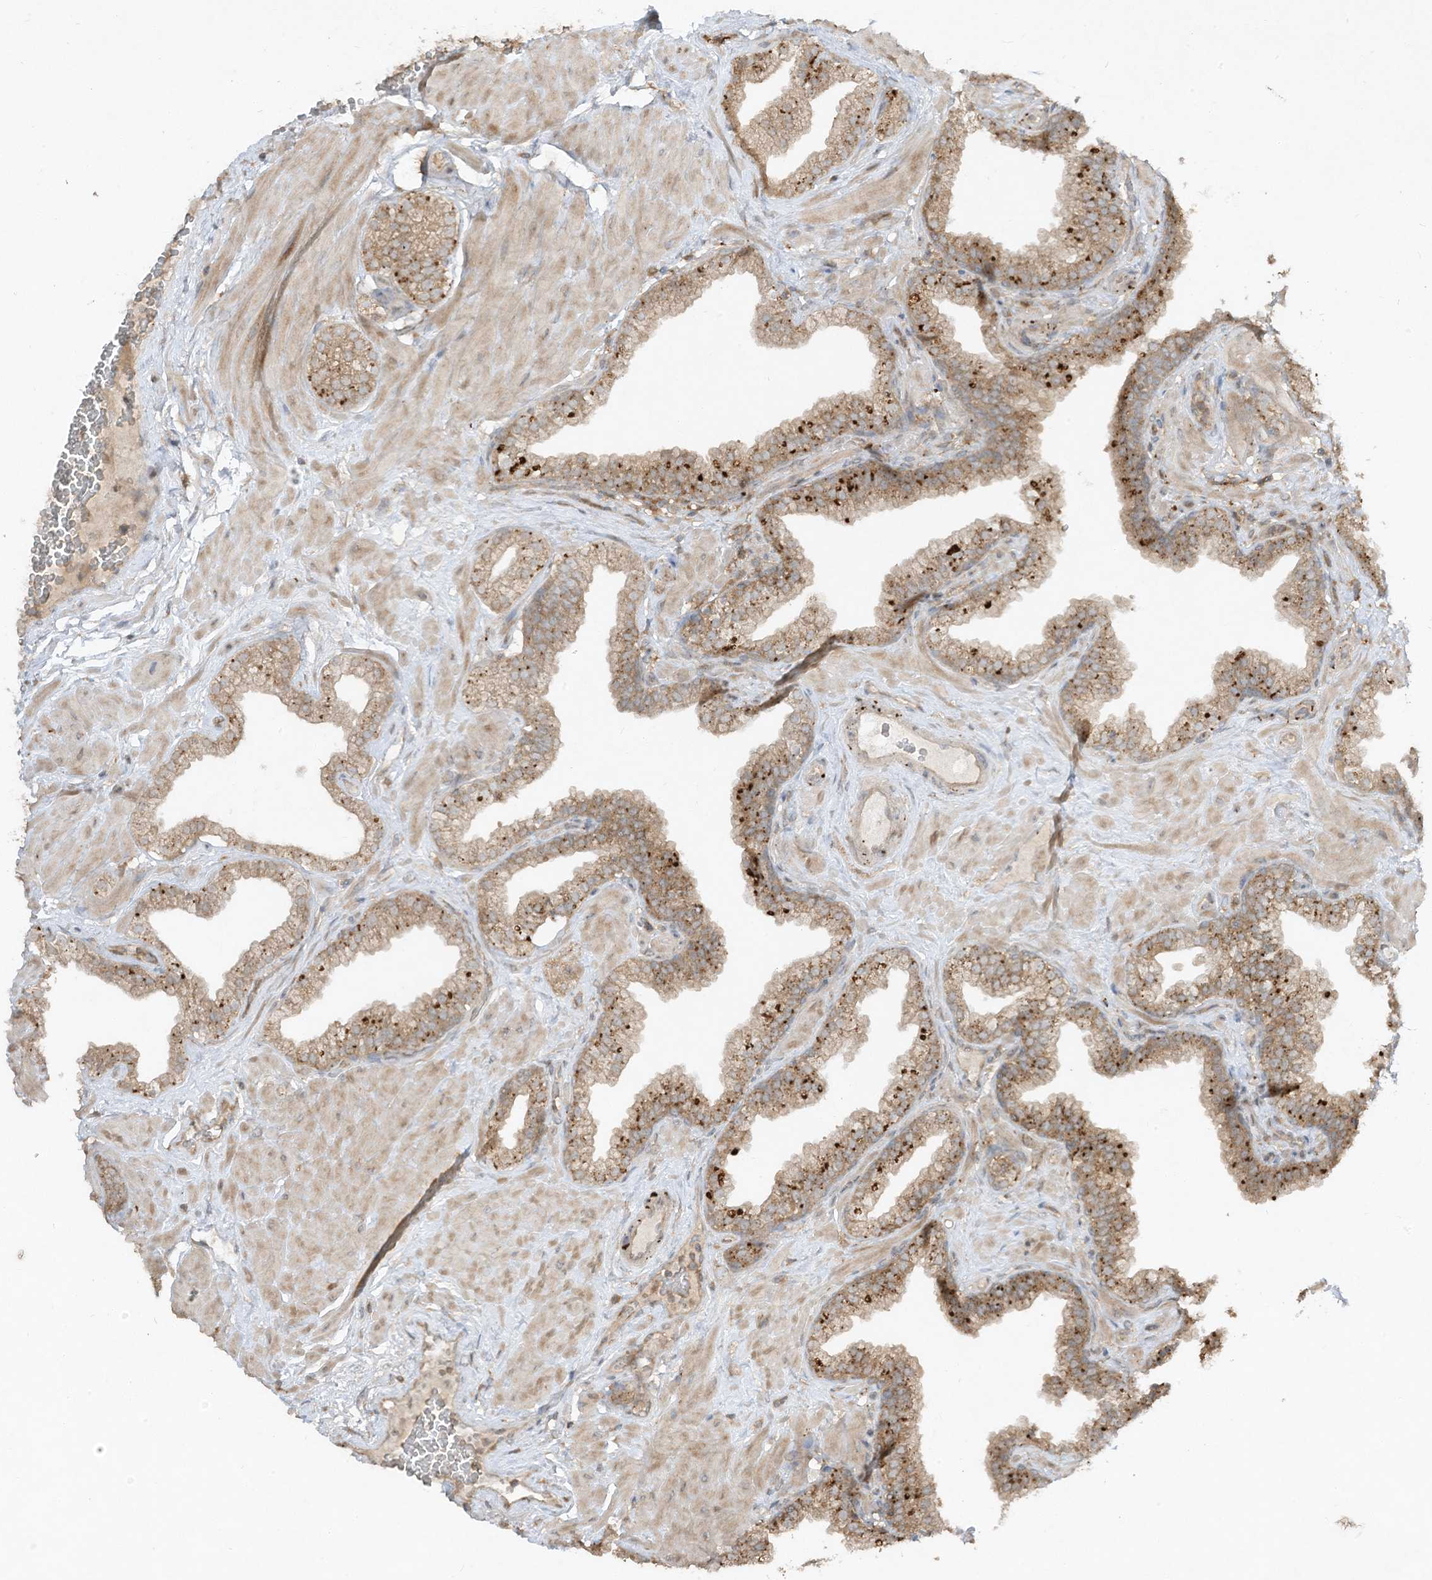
{"staining": {"intensity": "strong", "quantity": "25%-75%", "location": "cytoplasmic/membranous"}, "tissue": "prostate", "cell_type": "Glandular cells", "image_type": "normal", "snomed": [{"axis": "morphology", "description": "Normal tissue, NOS"}, {"axis": "morphology", "description": "Urothelial carcinoma, Low grade"}, {"axis": "topography", "description": "Urinary bladder"}, {"axis": "topography", "description": "Prostate"}], "caption": "A histopathology image of human prostate stained for a protein reveals strong cytoplasmic/membranous brown staining in glandular cells. Using DAB (3,3'-diaminobenzidine) (brown) and hematoxylin (blue) stains, captured at high magnification using brightfield microscopy.", "gene": "LDAH", "patient": {"sex": "male", "age": 60}}